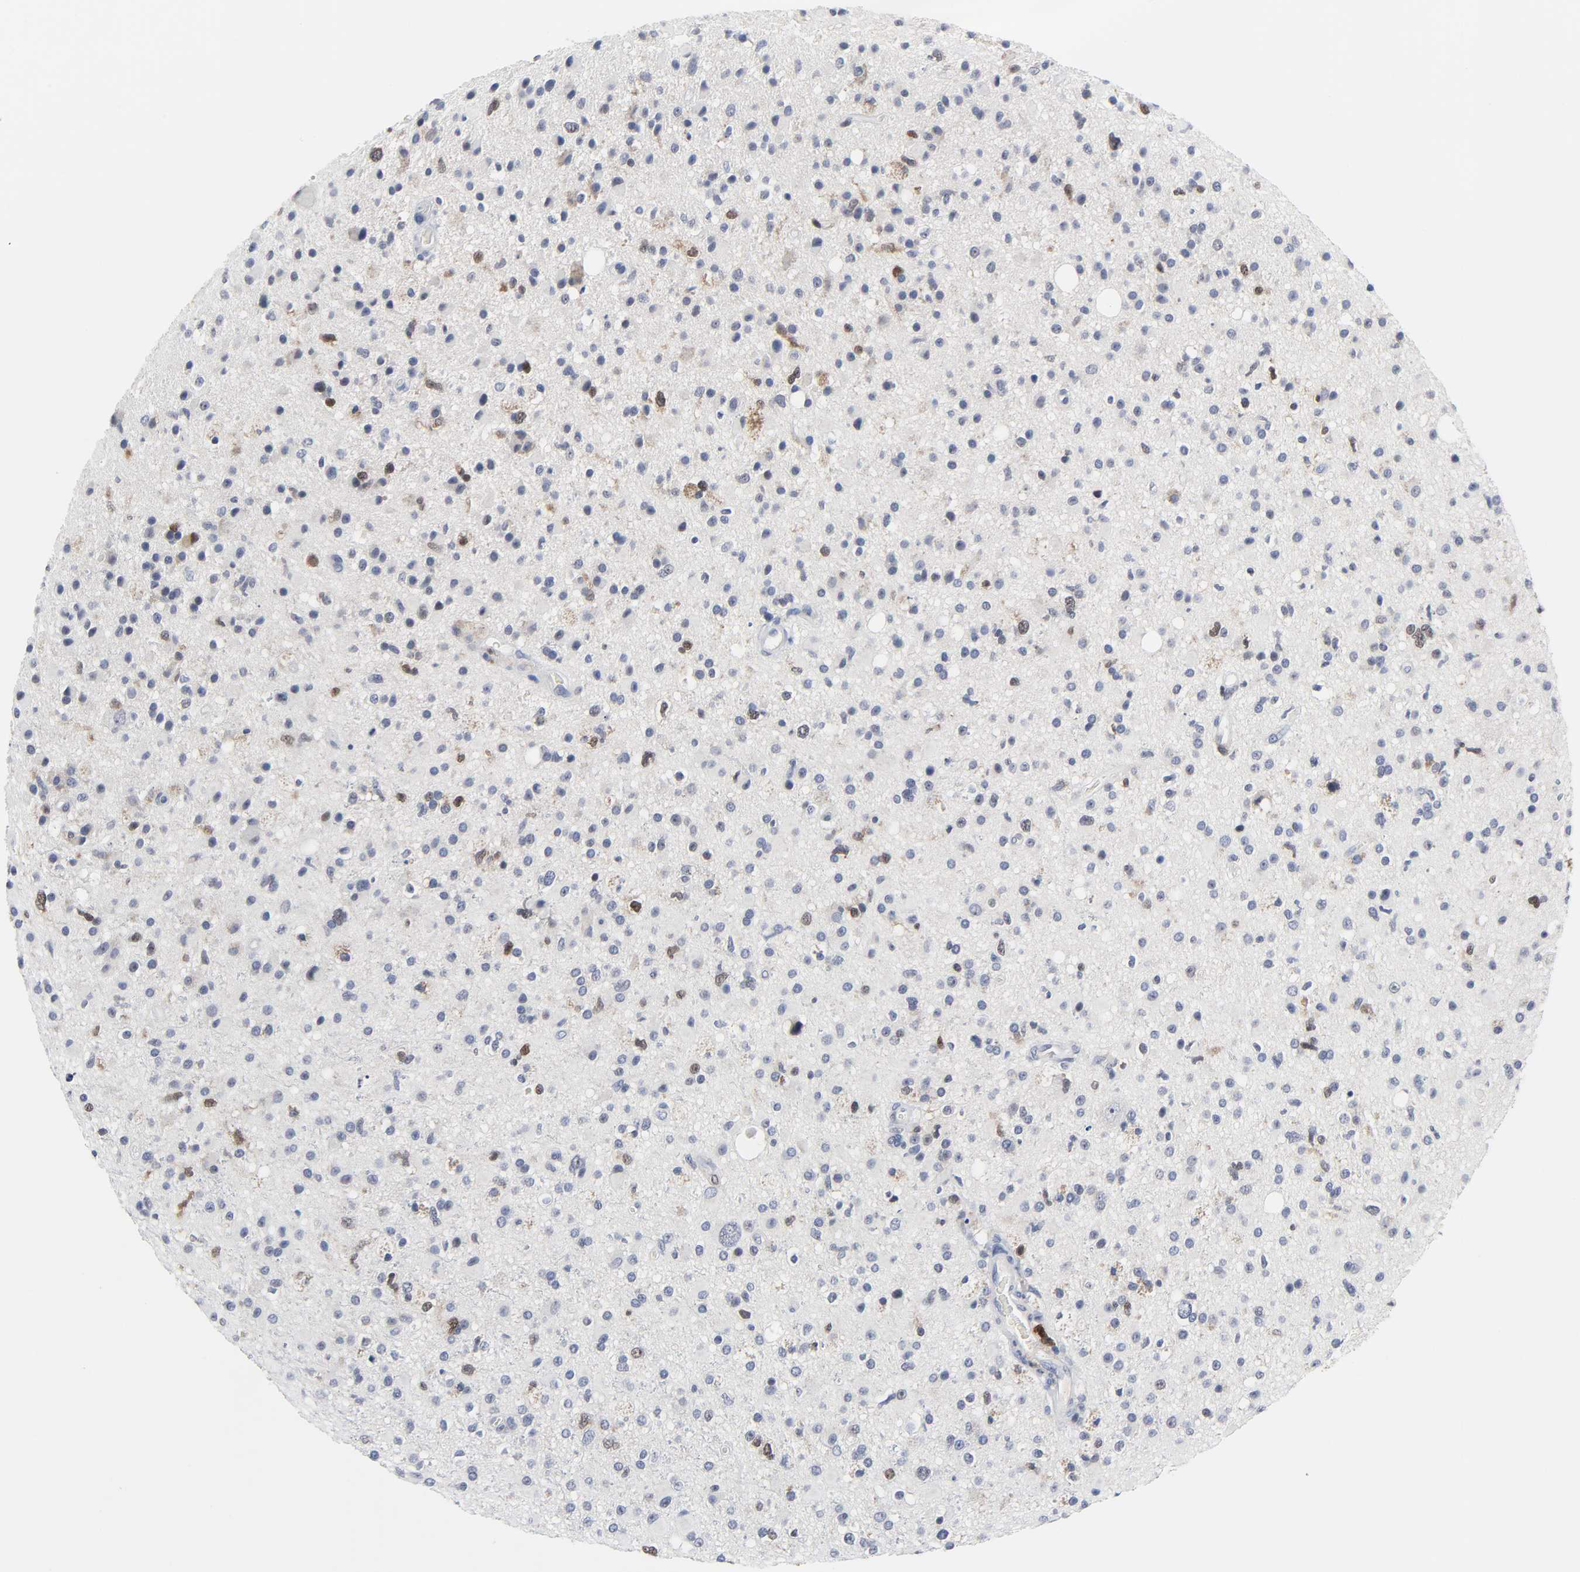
{"staining": {"intensity": "moderate", "quantity": "<25%", "location": "nuclear"}, "tissue": "glioma", "cell_type": "Tumor cells", "image_type": "cancer", "snomed": [{"axis": "morphology", "description": "Glioma, malignant, High grade"}, {"axis": "topography", "description": "Brain"}], "caption": "DAB immunohistochemical staining of human glioma demonstrates moderate nuclear protein positivity in approximately <25% of tumor cells.", "gene": "WEE1", "patient": {"sex": "male", "age": 33}}